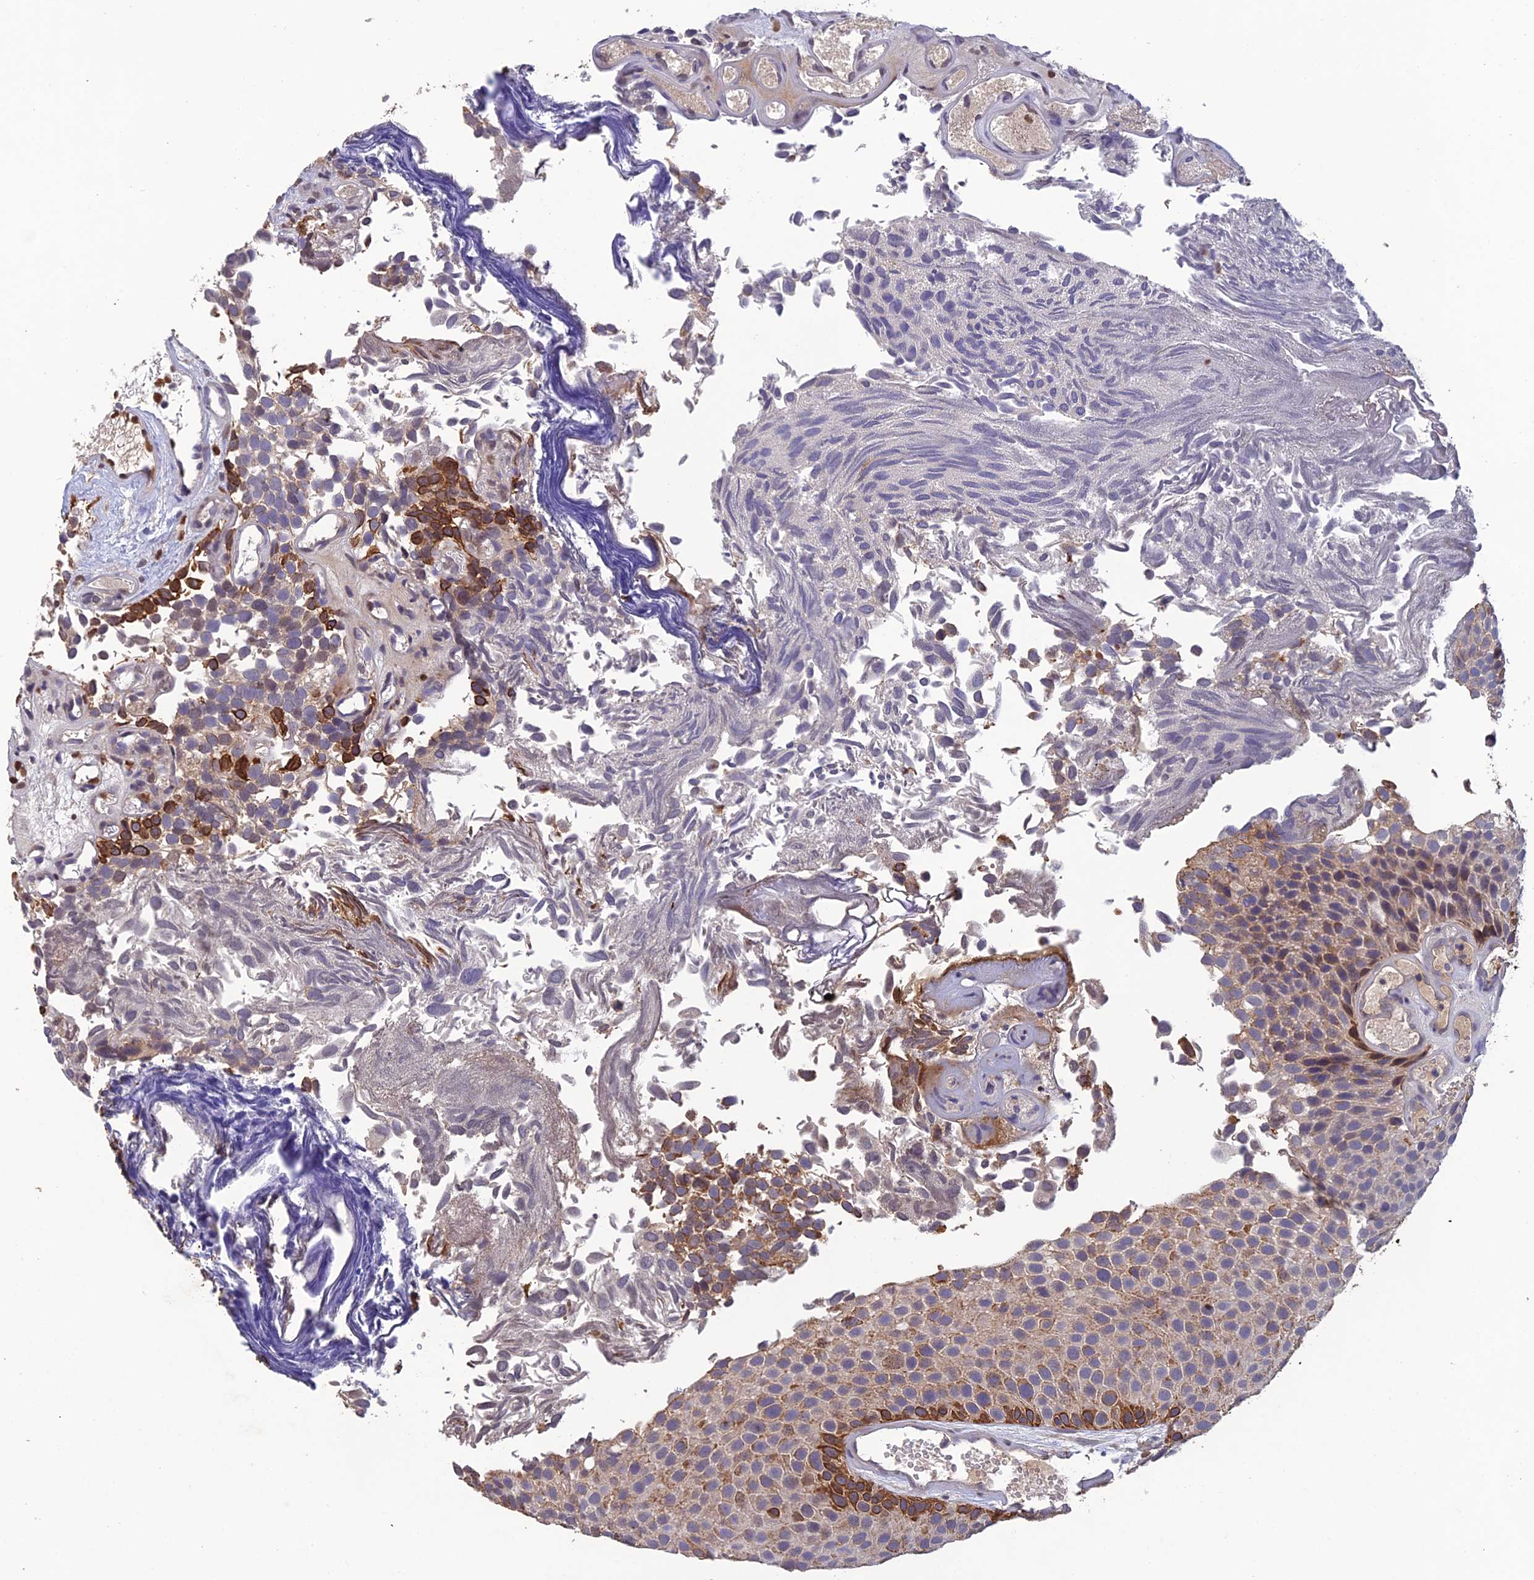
{"staining": {"intensity": "strong", "quantity": "<25%", "location": "cytoplasmic/membranous"}, "tissue": "urothelial cancer", "cell_type": "Tumor cells", "image_type": "cancer", "snomed": [{"axis": "morphology", "description": "Urothelial carcinoma, Low grade"}, {"axis": "topography", "description": "Urinary bladder"}], "caption": "Strong cytoplasmic/membranous staining for a protein is appreciated in approximately <25% of tumor cells of urothelial carcinoma (low-grade) using immunohistochemistry (IHC).", "gene": "SLC39A13", "patient": {"sex": "male", "age": 89}}